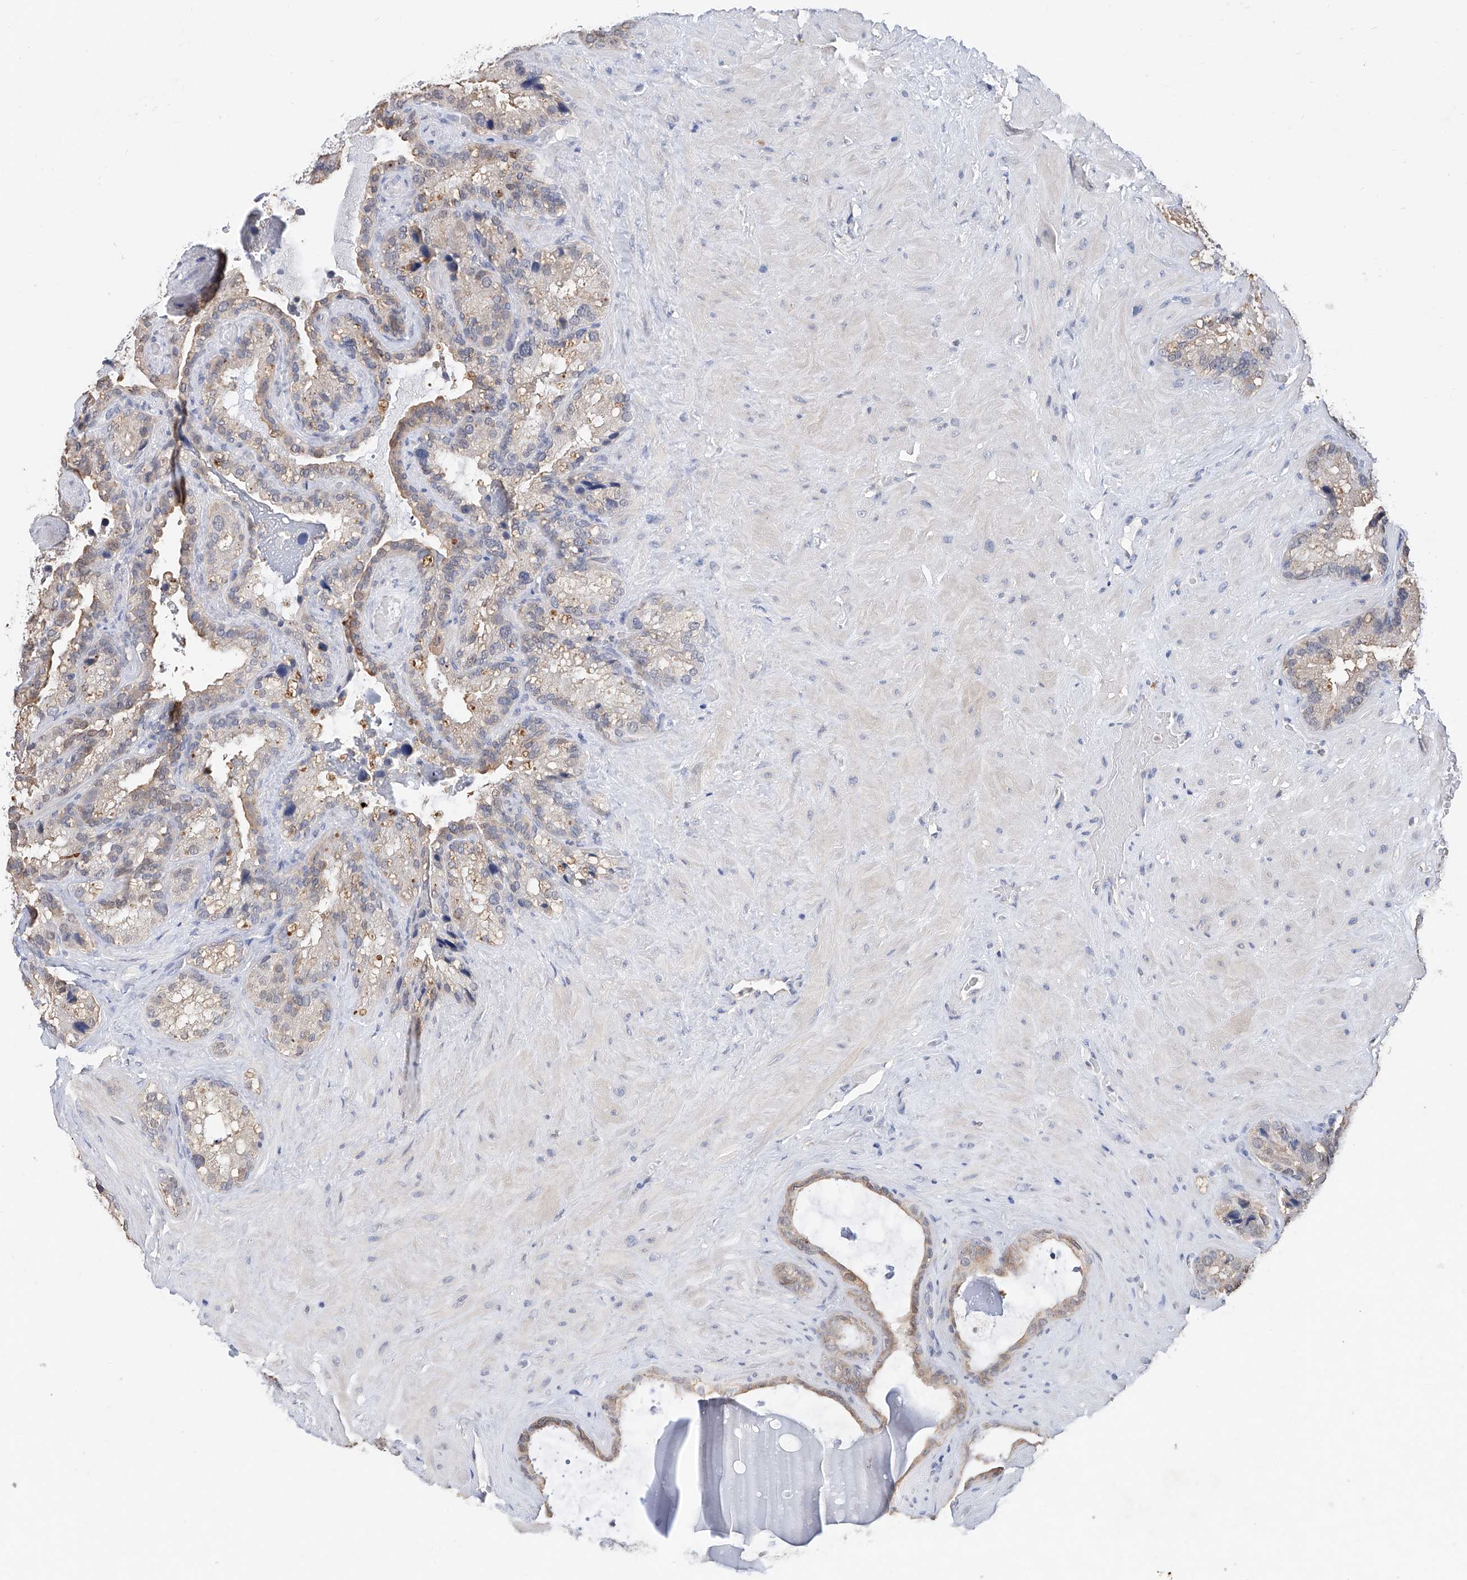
{"staining": {"intensity": "weak", "quantity": "<25%", "location": "cytoplasmic/membranous"}, "tissue": "seminal vesicle", "cell_type": "Glandular cells", "image_type": "normal", "snomed": [{"axis": "morphology", "description": "Normal tissue, NOS"}, {"axis": "topography", "description": "Prostate"}, {"axis": "topography", "description": "Seminal veicle"}], "caption": "Protein analysis of normal seminal vesicle demonstrates no significant expression in glandular cells. (DAB IHC, high magnification).", "gene": "FUCA2", "patient": {"sex": "male", "age": 68}}